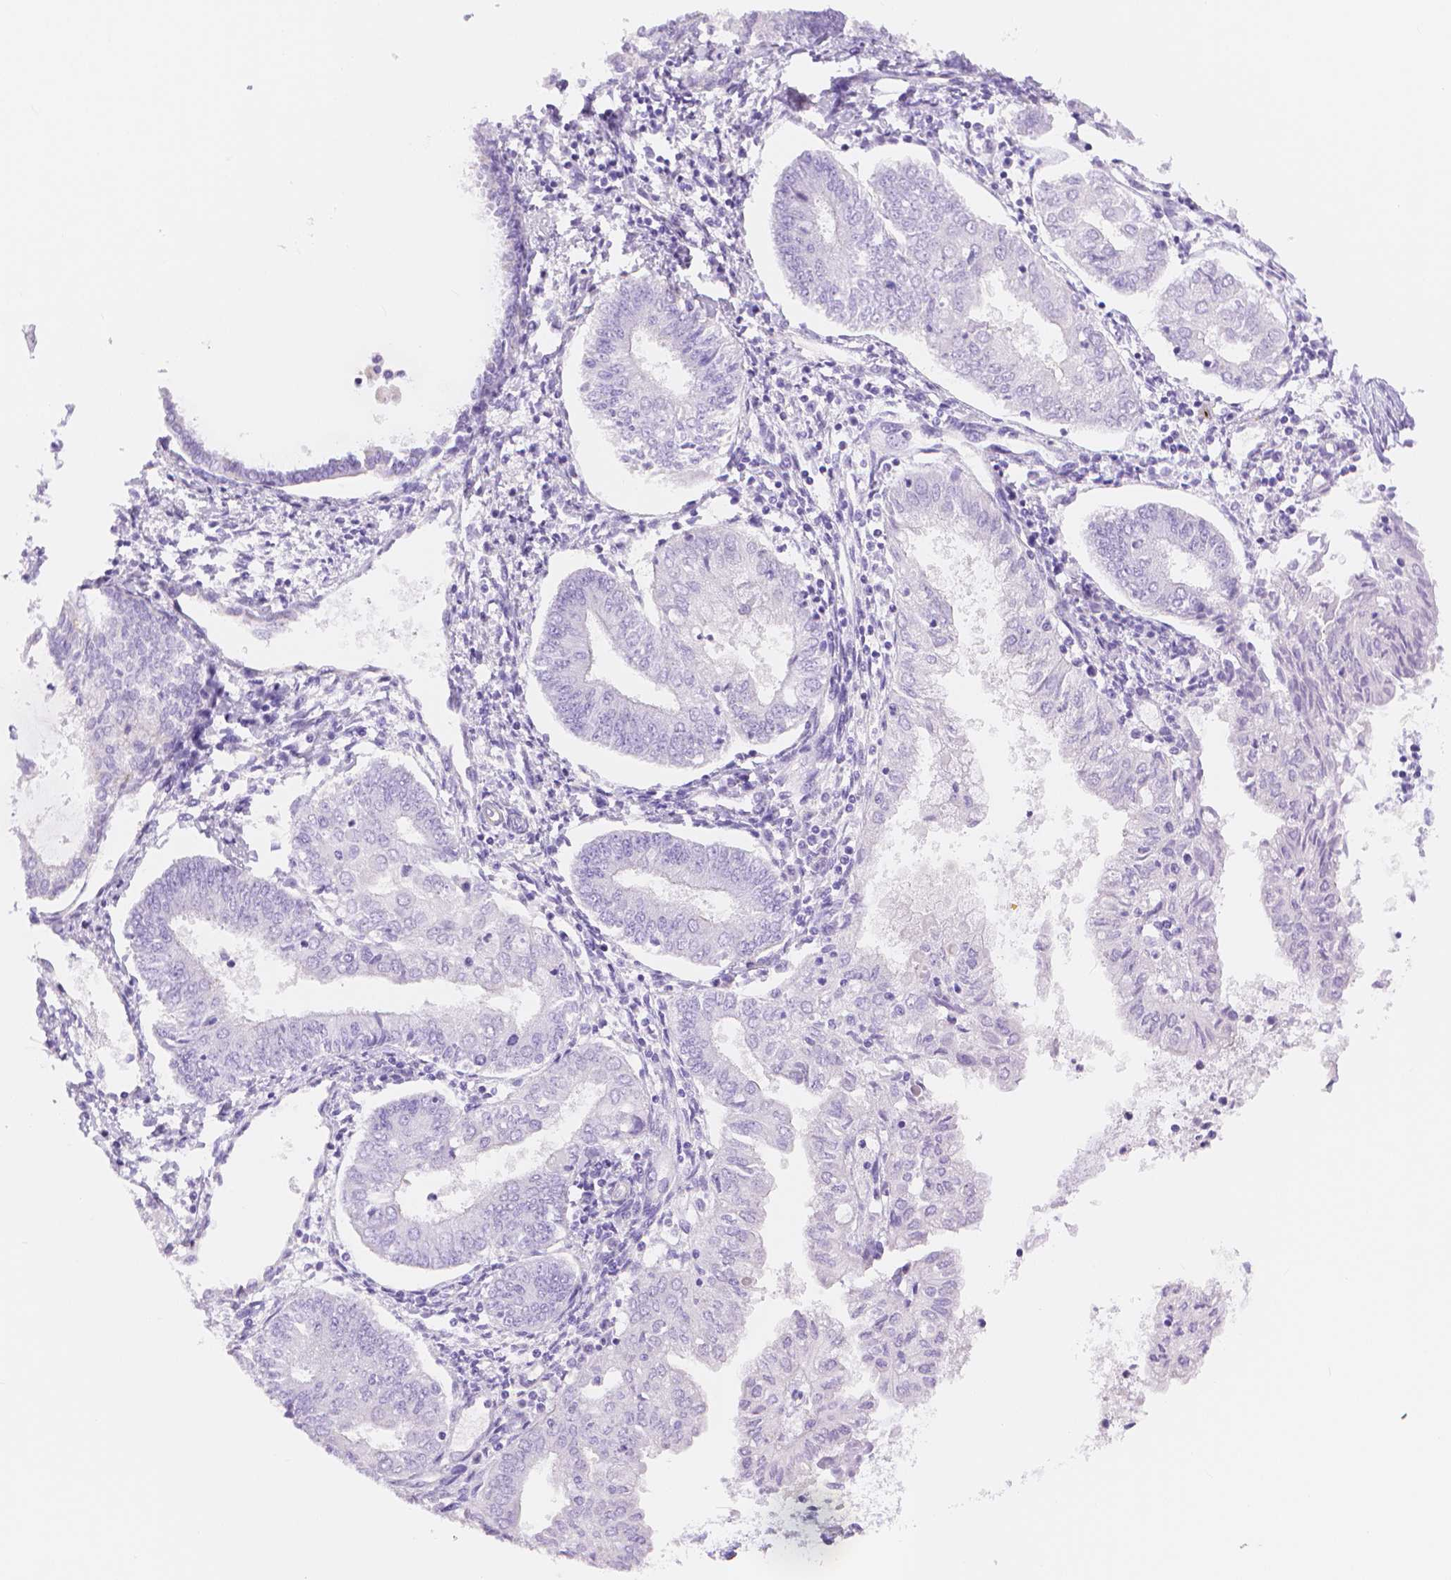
{"staining": {"intensity": "negative", "quantity": "none", "location": "none"}, "tissue": "endometrial cancer", "cell_type": "Tumor cells", "image_type": "cancer", "snomed": [{"axis": "morphology", "description": "Adenocarcinoma, NOS"}, {"axis": "topography", "description": "Endometrium"}], "caption": "This is a image of immunohistochemistry staining of endometrial cancer (adenocarcinoma), which shows no positivity in tumor cells. (DAB (3,3'-diaminobenzidine) immunohistochemistry (IHC) with hematoxylin counter stain).", "gene": "SLC27A5", "patient": {"sex": "female", "age": 68}}